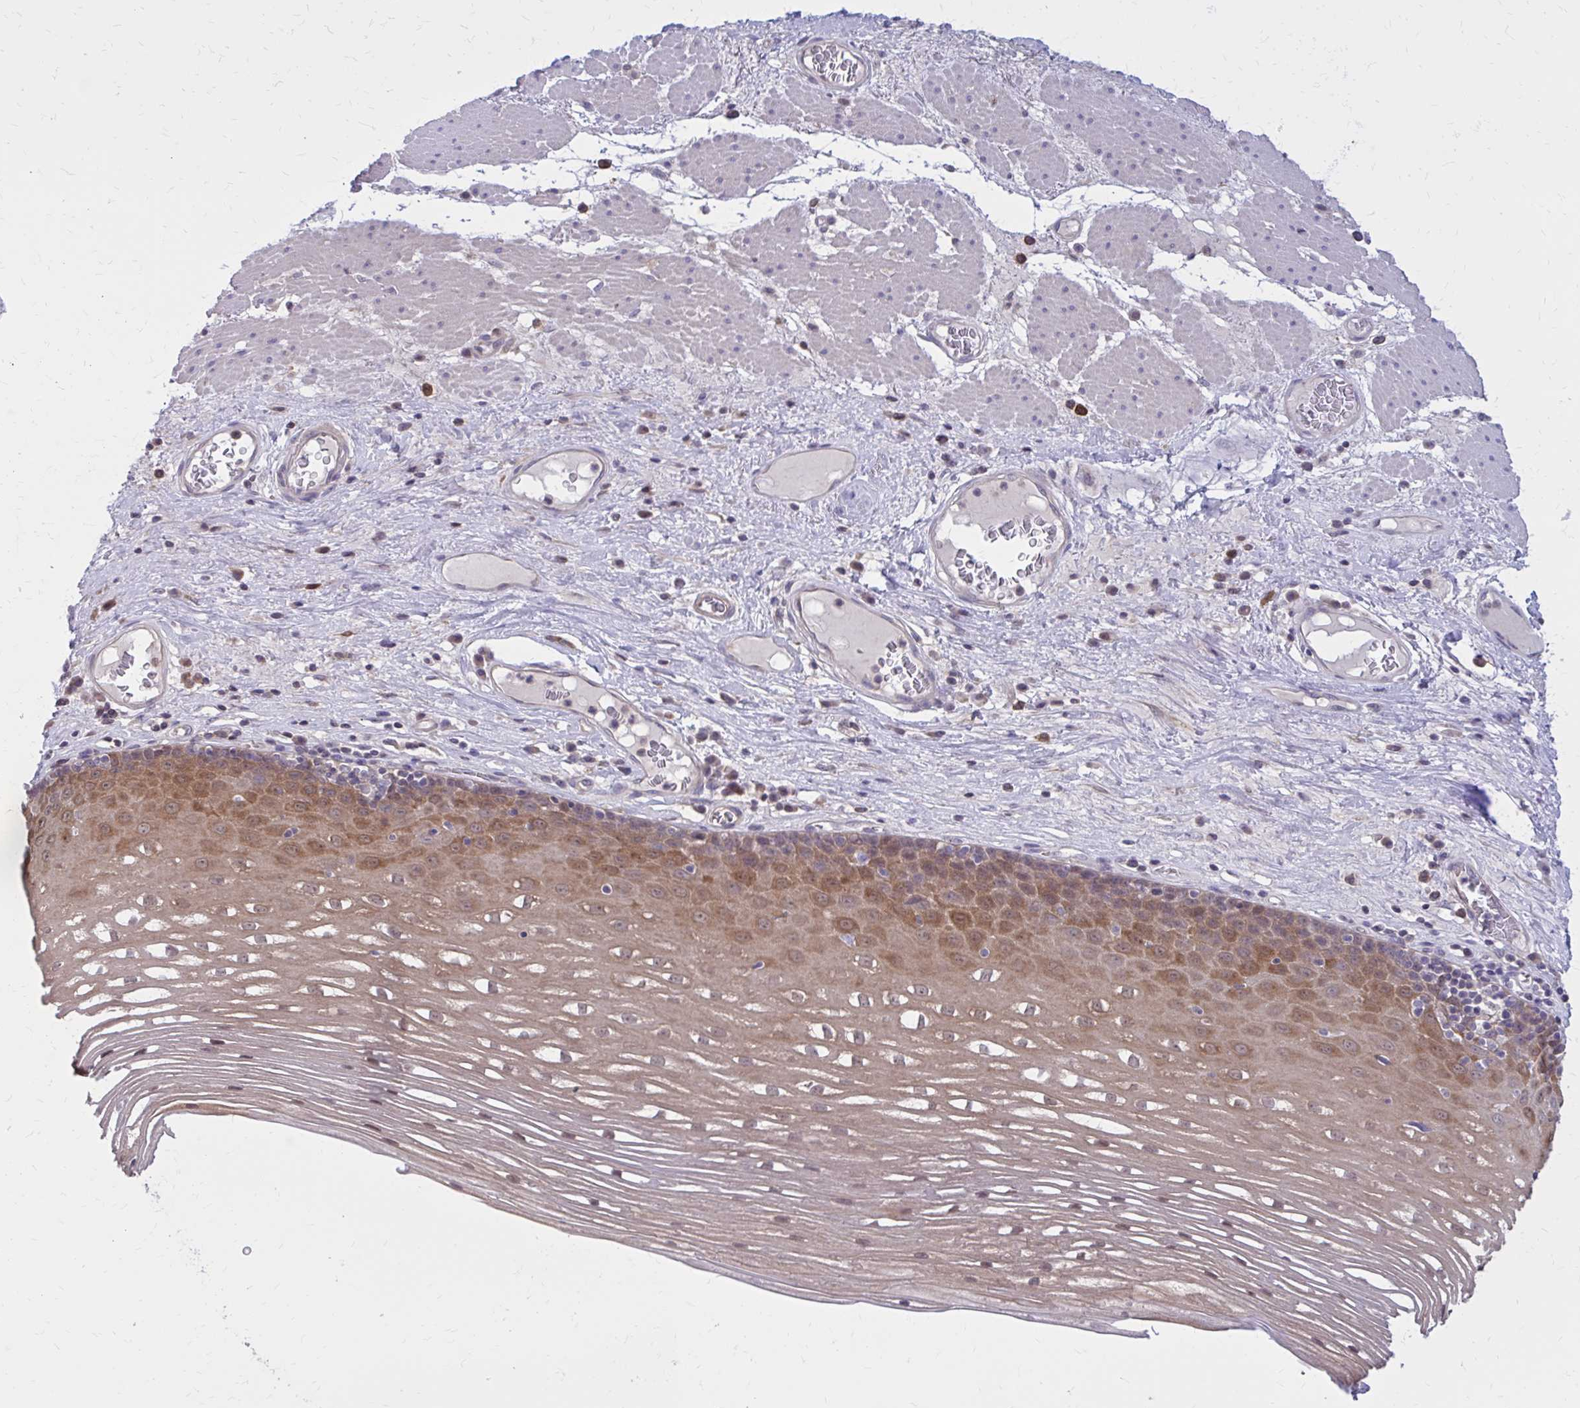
{"staining": {"intensity": "moderate", "quantity": ">75%", "location": "cytoplasmic/membranous"}, "tissue": "esophagus", "cell_type": "Squamous epithelial cells", "image_type": "normal", "snomed": [{"axis": "morphology", "description": "Normal tissue, NOS"}, {"axis": "topography", "description": "Esophagus"}], "caption": "This image reveals immunohistochemistry (IHC) staining of unremarkable human esophagus, with medium moderate cytoplasmic/membranous expression in approximately >75% of squamous epithelial cells.", "gene": "DBI", "patient": {"sex": "male", "age": 62}}